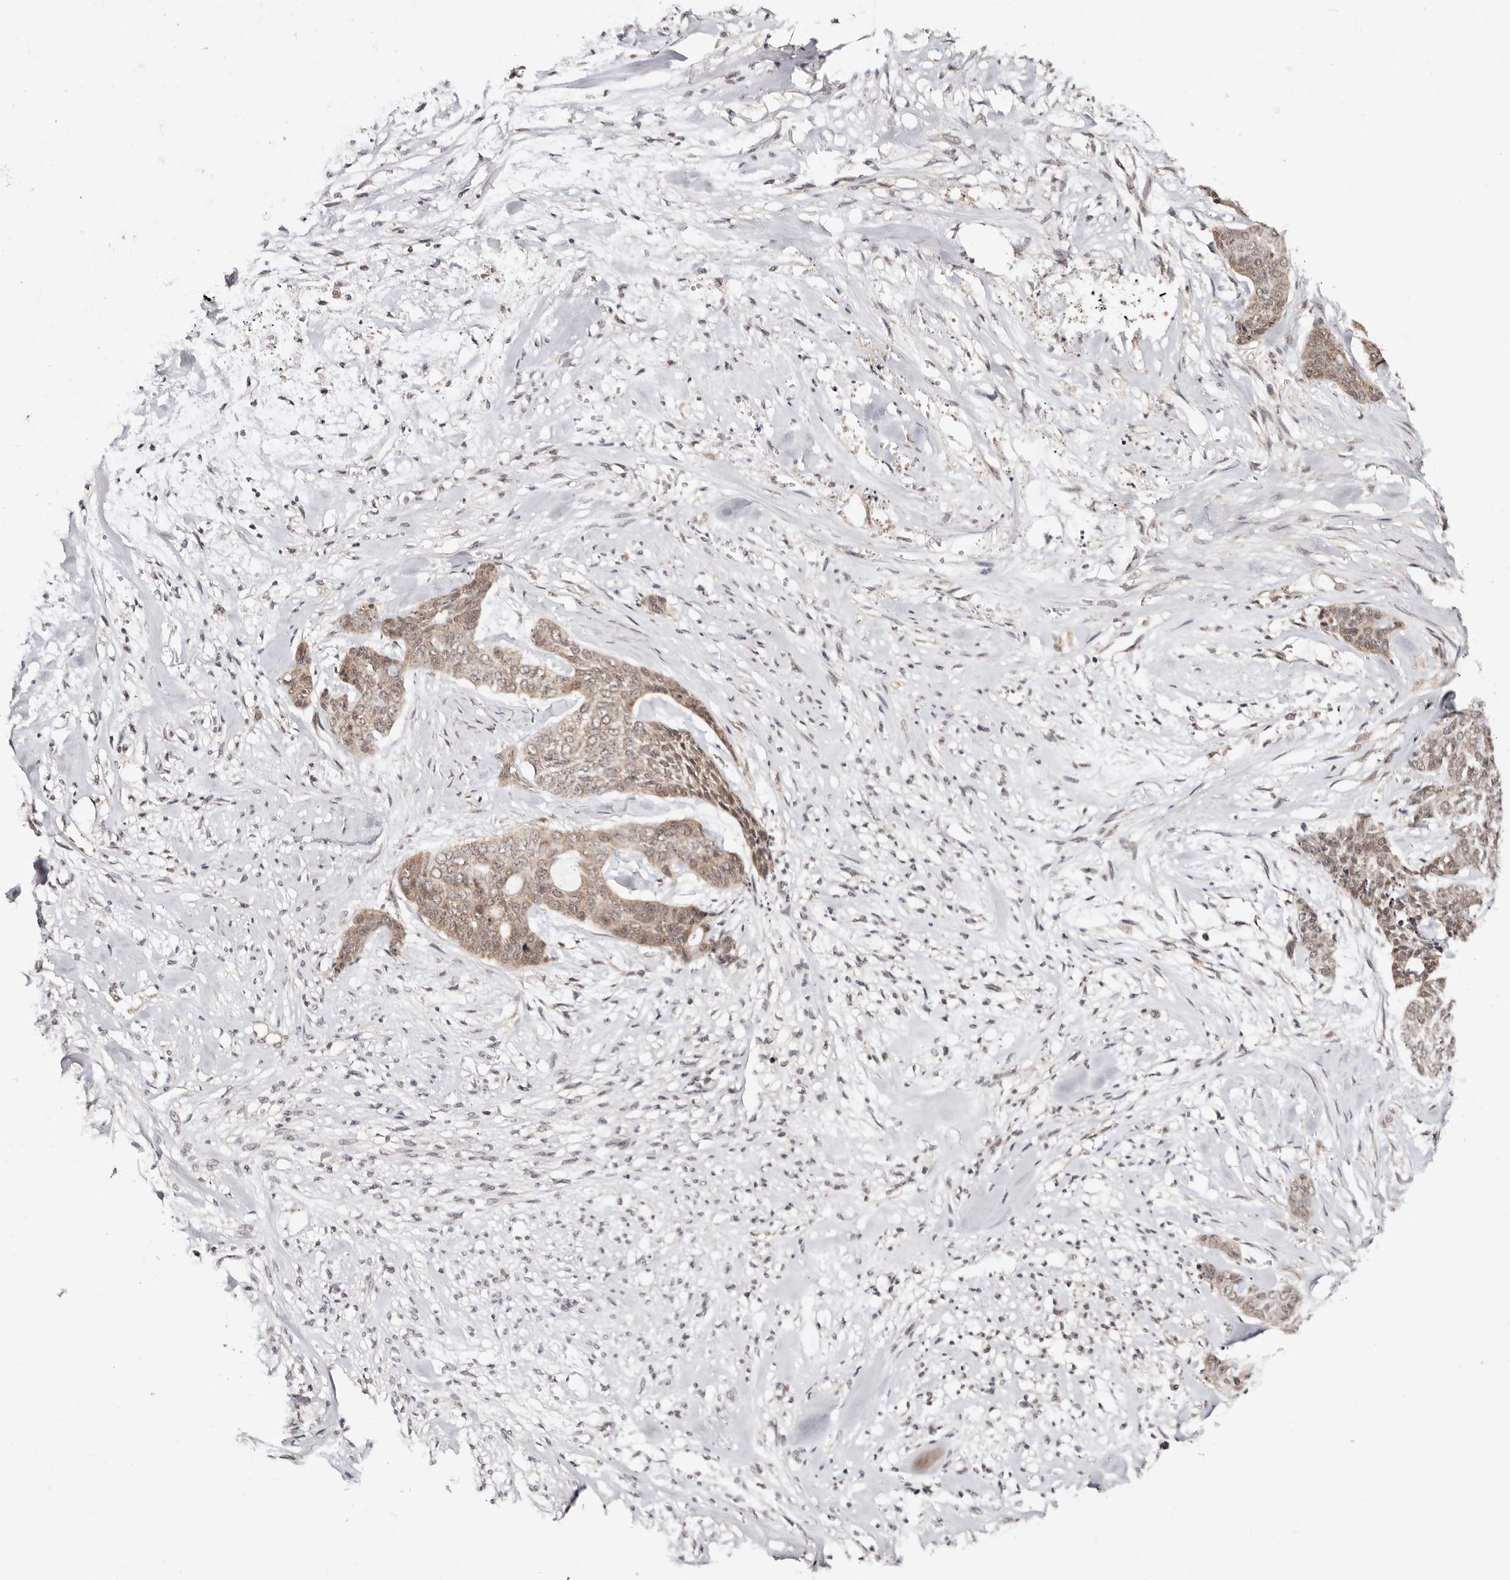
{"staining": {"intensity": "weak", "quantity": ">75%", "location": "cytoplasmic/membranous,nuclear"}, "tissue": "skin cancer", "cell_type": "Tumor cells", "image_type": "cancer", "snomed": [{"axis": "morphology", "description": "Basal cell carcinoma"}, {"axis": "topography", "description": "Skin"}], "caption": "Protein analysis of skin basal cell carcinoma tissue reveals weak cytoplasmic/membranous and nuclear expression in about >75% of tumor cells. The staining was performed using DAB (3,3'-diaminobenzidine) to visualize the protein expression in brown, while the nuclei were stained in blue with hematoxylin (Magnification: 20x).", "gene": "CTNNBL1", "patient": {"sex": "female", "age": 64}}